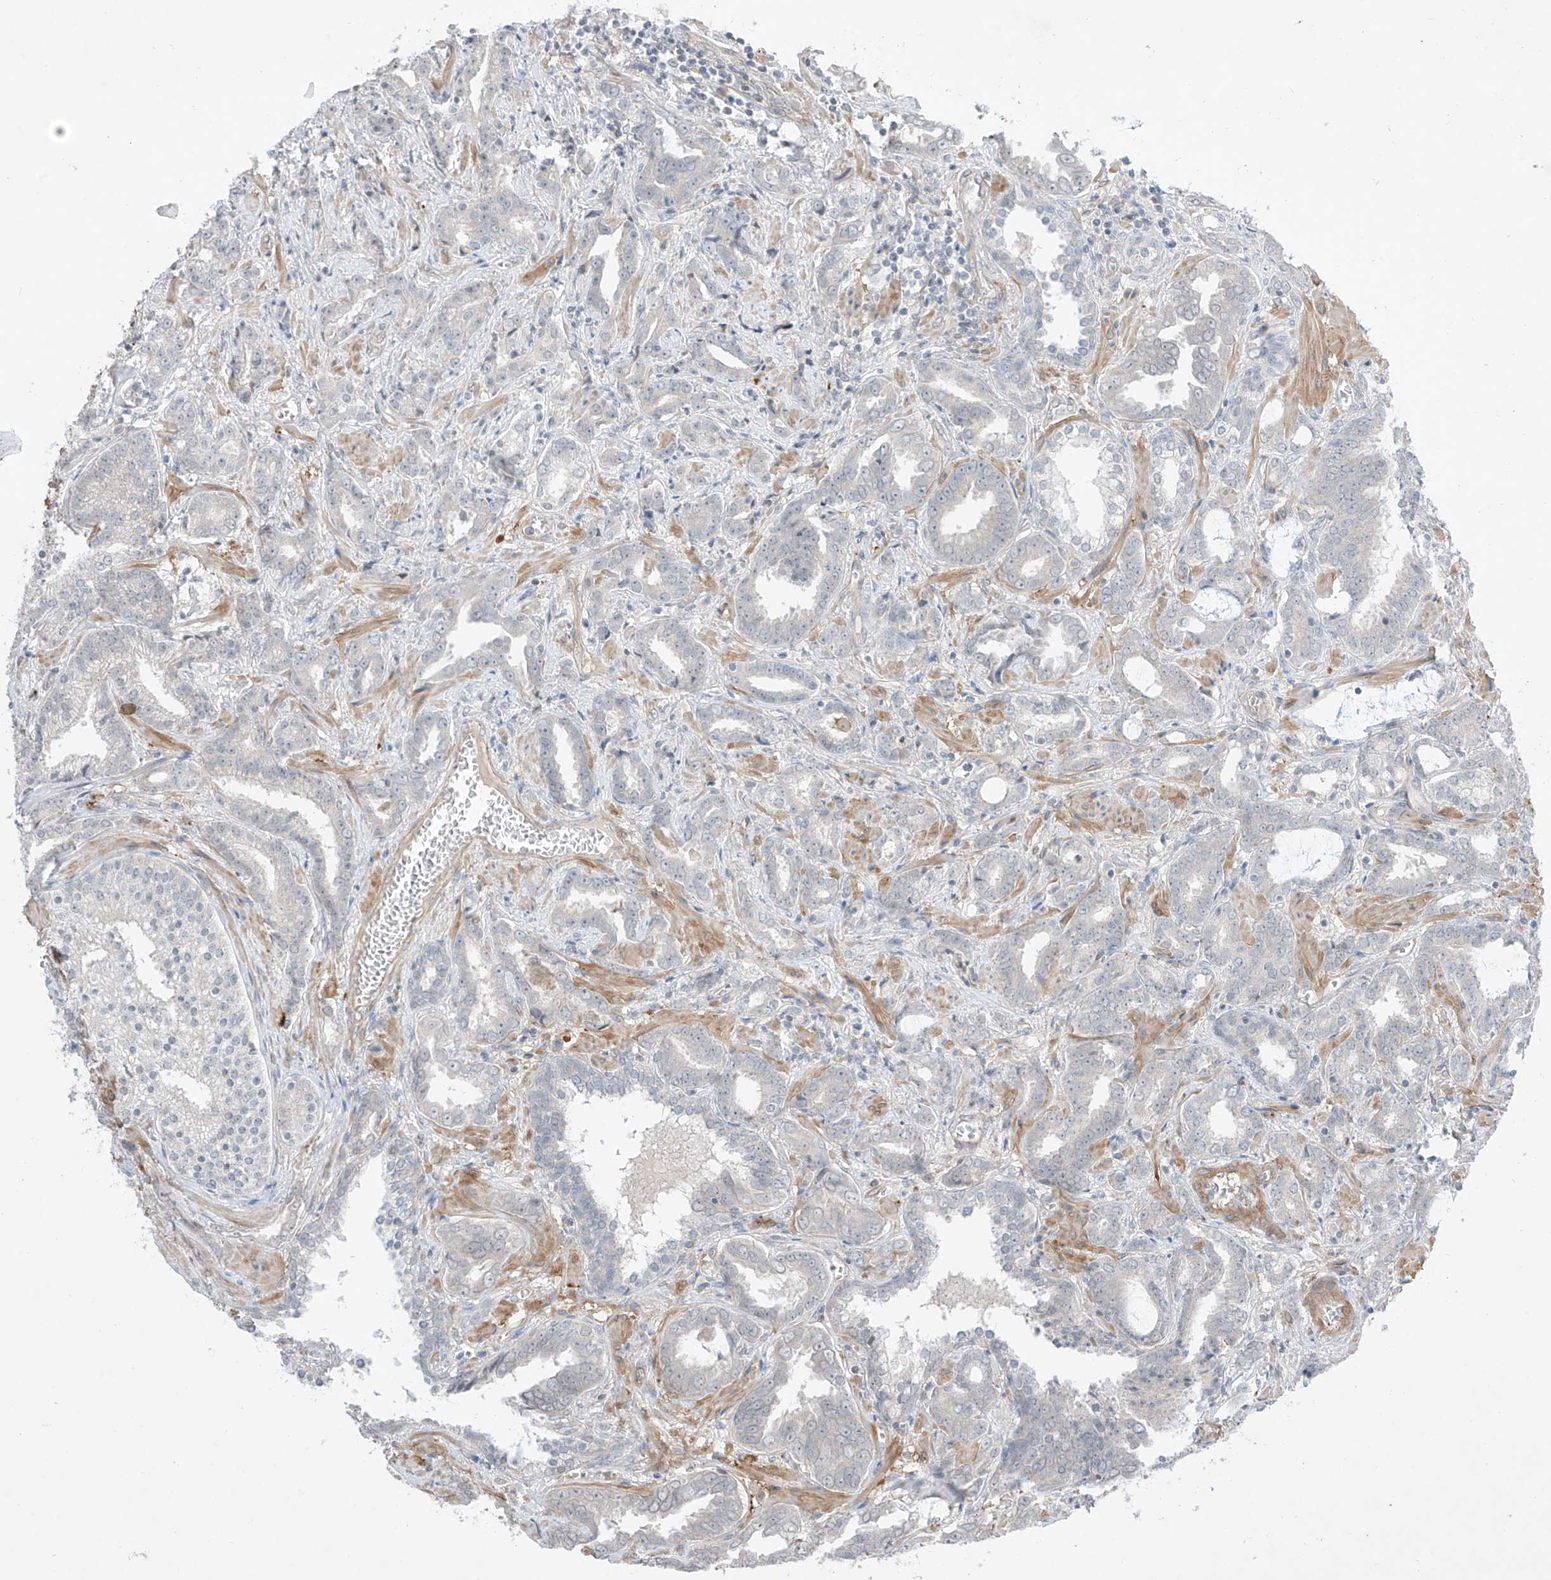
{"staining": {"intensity": "negative", "quantity": "none", "location": "none"}, "tissue": "prostate cancer", "cell_type": "Tumor cells", "image_type": "cancer", "snomed": [{"axis": "morphology", "description": "Adenocarcinoma, High grade"}, {"axis": "topography", "description": "Prostate and seminal vesicle, NOS"}], "caption": "Prostate cancer was stained to show a protein in brown. There is no significant positivity in tumor cells.", "gene": "ABLIM2", "patient": {"sex": "male", "age": 67}}